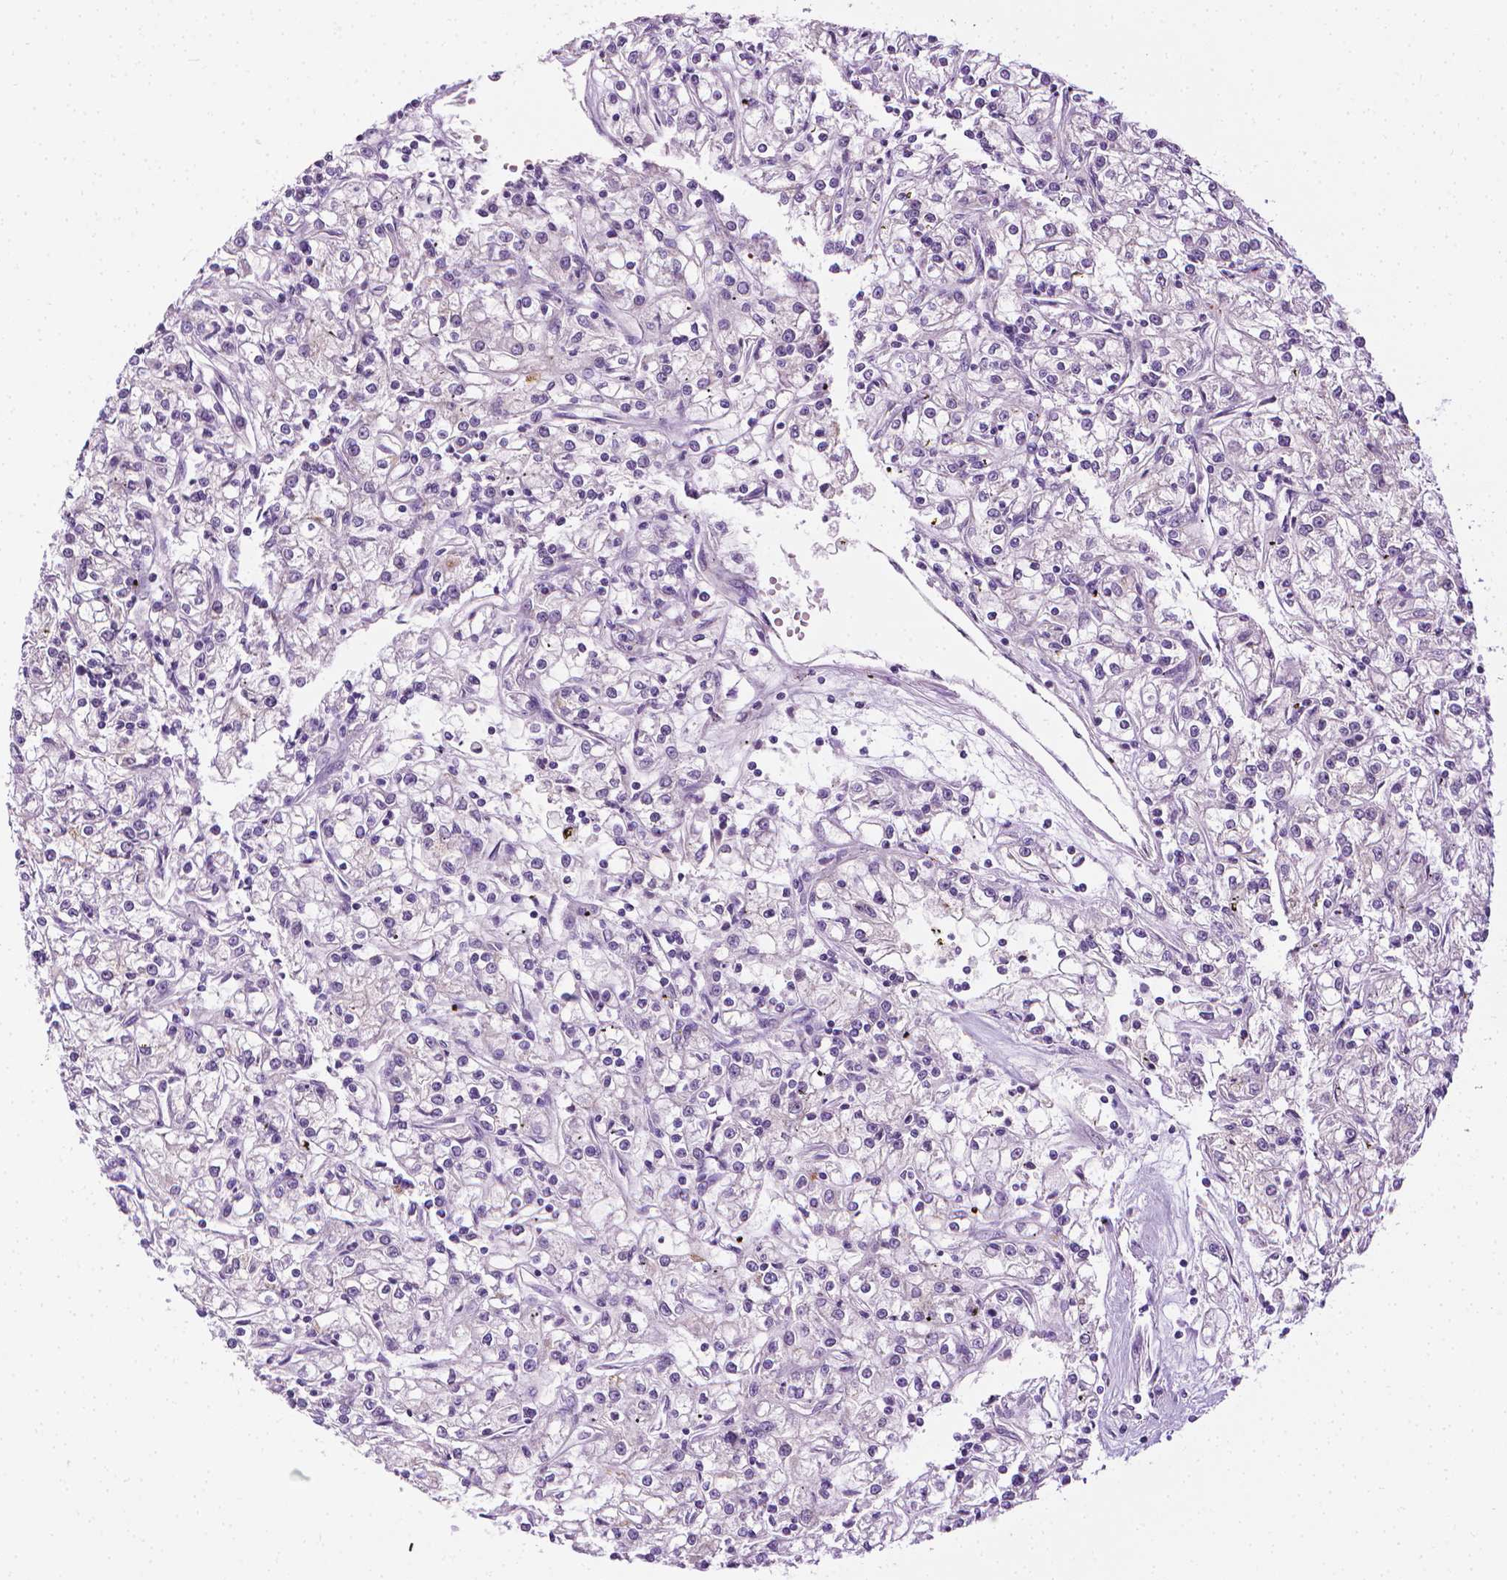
{"staining": {"intensity": "negative", "quantity": "none", "location": "none"}, "tissue": "renal cancer", "cell_type": "Tumor cells", "image_type": "cancer", "snomed": [{"axis": "morphology", "description": "Adenocarcinoma, NOS"}, {"axis": "topography", "description": "Kidney"}], "caption": "High magnification brightfield microscopy of renal adenocarcinoma stained with DAB (3,3'-diaminobenzidine) (brown) and counterstained with hematoxylin (blue): tumor cells show no significant expression.", "gene": "MCOLN3", "patient": {"sex": "female", "age": 59}}